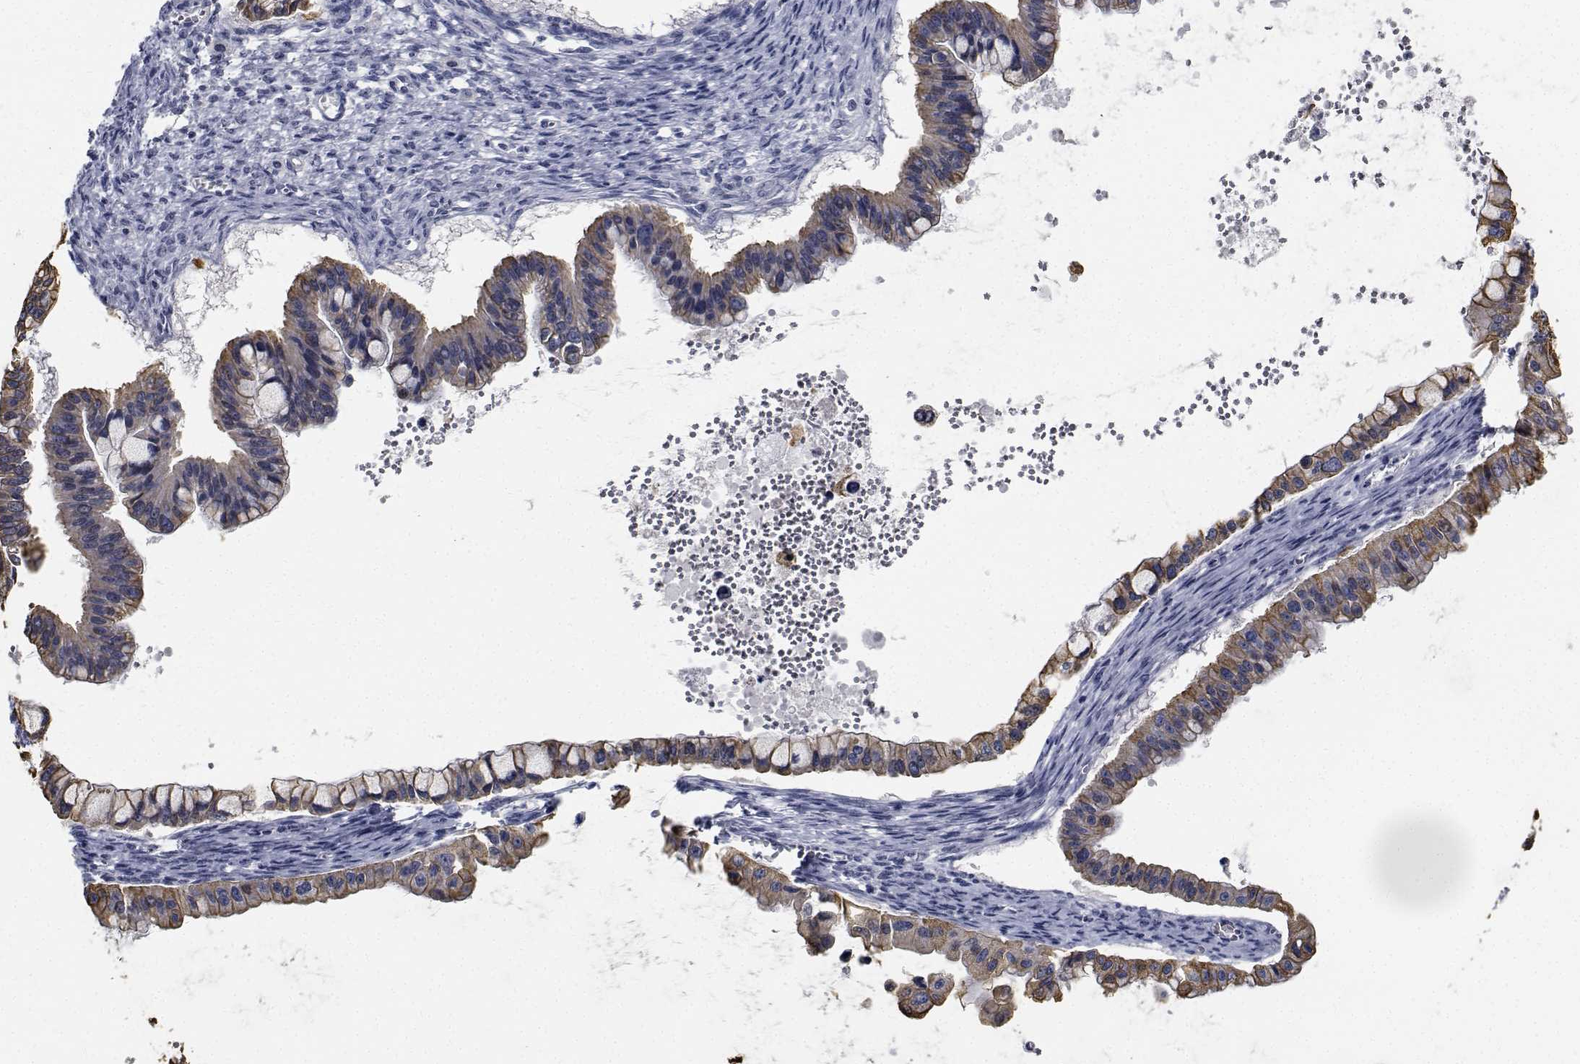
{"staining": {"intensity": "weak", "quantity": "25%-75%", "location": "cytoplasmic/membranous"}, "tissue": "ovarian cancer", "cell_type": "Tumor cells", "image_type": "cancer", "snomed": [{"axis": "morphology", "description": "Cystadenocarcinoma, mucinous, NOS"}, {"axis": "topography", "description": "Ovary"}], "caption": "The histopathology image exhibits staining of mucinous cystadenocarcinoma (ovarian), revealing weak cytoplasmic/membranous protein staining (brown color) within tumor cells.", "gene": "NVL", "patient": {"sex": "female", "age": 72}}